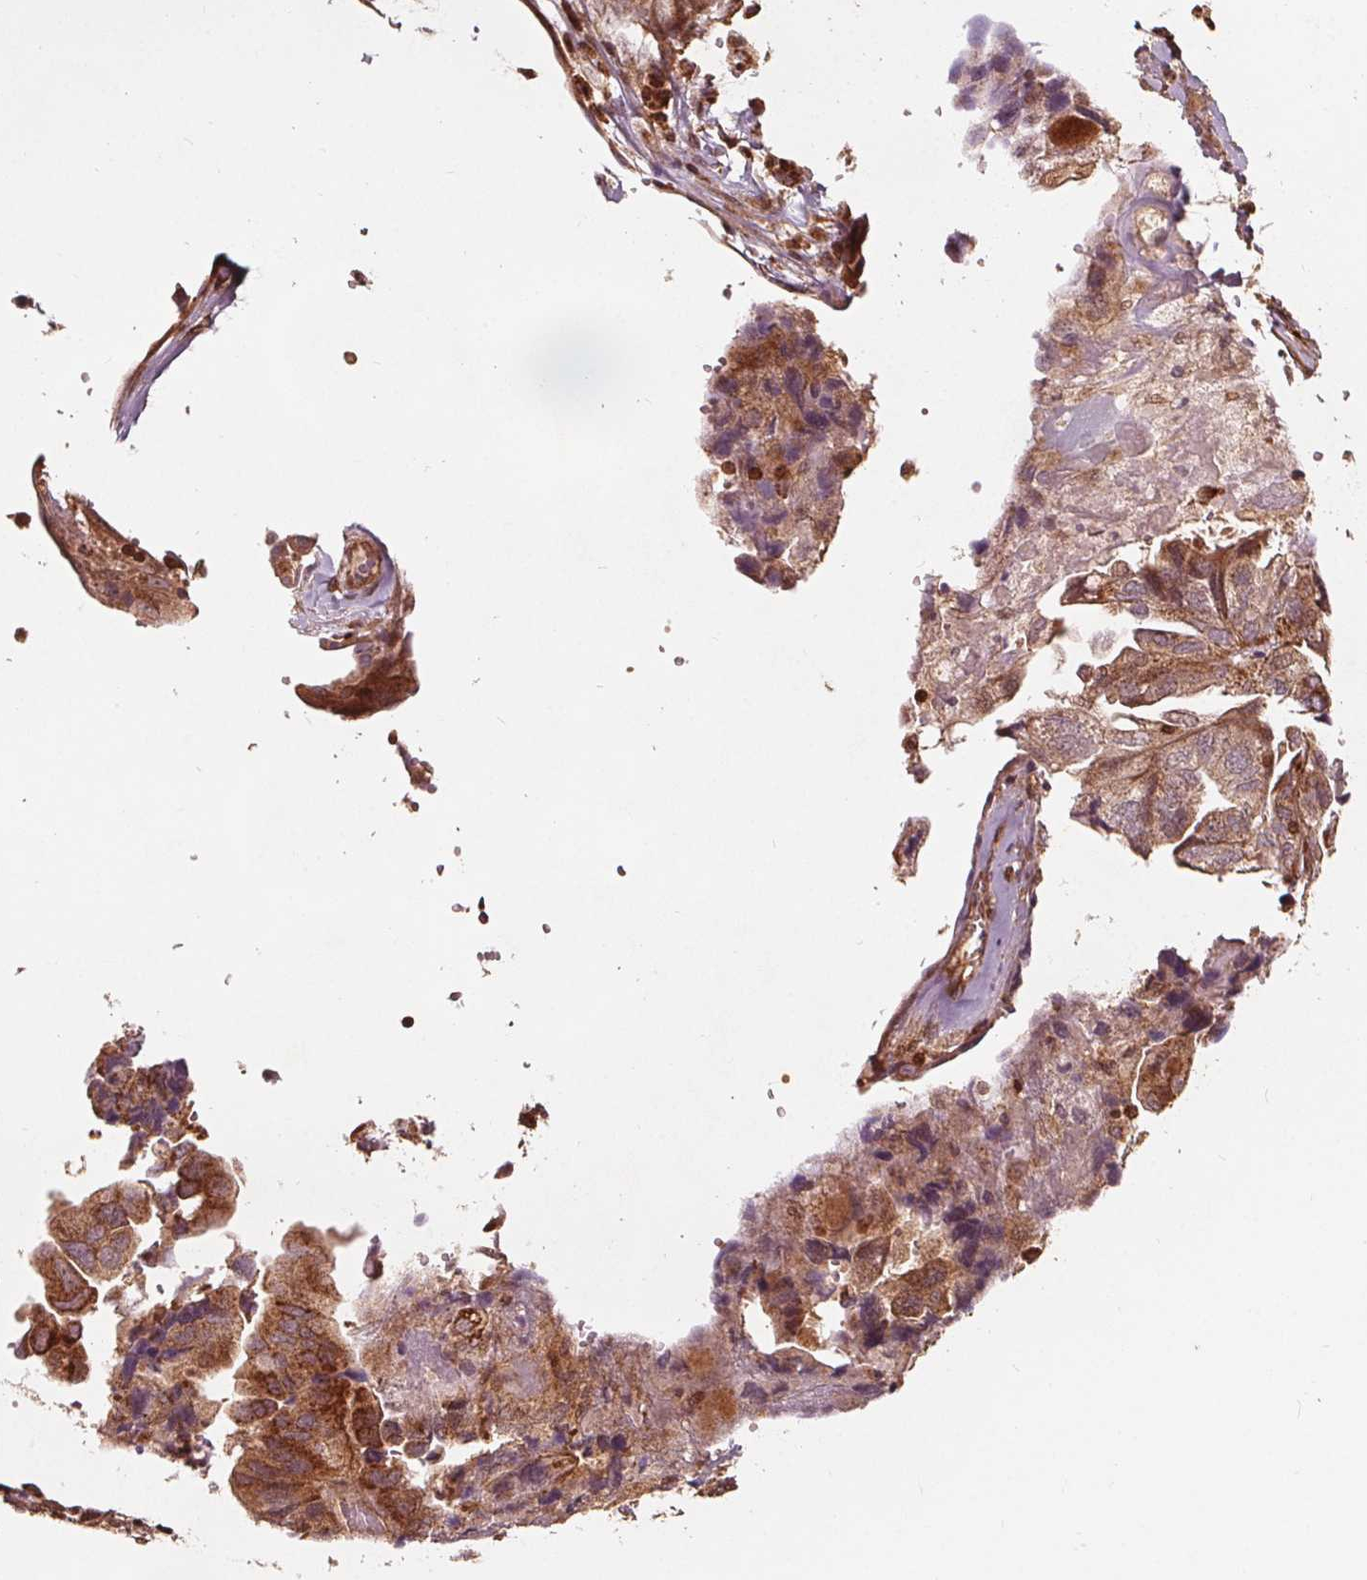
{"staining": {"intensity": "moderate", "quantity": ">75%", "location": "cytoplasmic/membranous"}, "tissue": "ovarian cancer", "cell_type": "Tumor cells", "image_type": "cancer", "snomed": [{"axis": "morphology", "description": "Cystadenocarcinoma, serous, NOS"}, {"axis": "topography", "description": "Ovary"}], "caption": "A histopathology image of human serous cystadenocarcinoma (ovarian) stained for a protein reveals moderate cytoplasmic/membranous brown staining in tumor cells.", "gene": "AIP", "patient": {"sex": "female", "age": 79}}